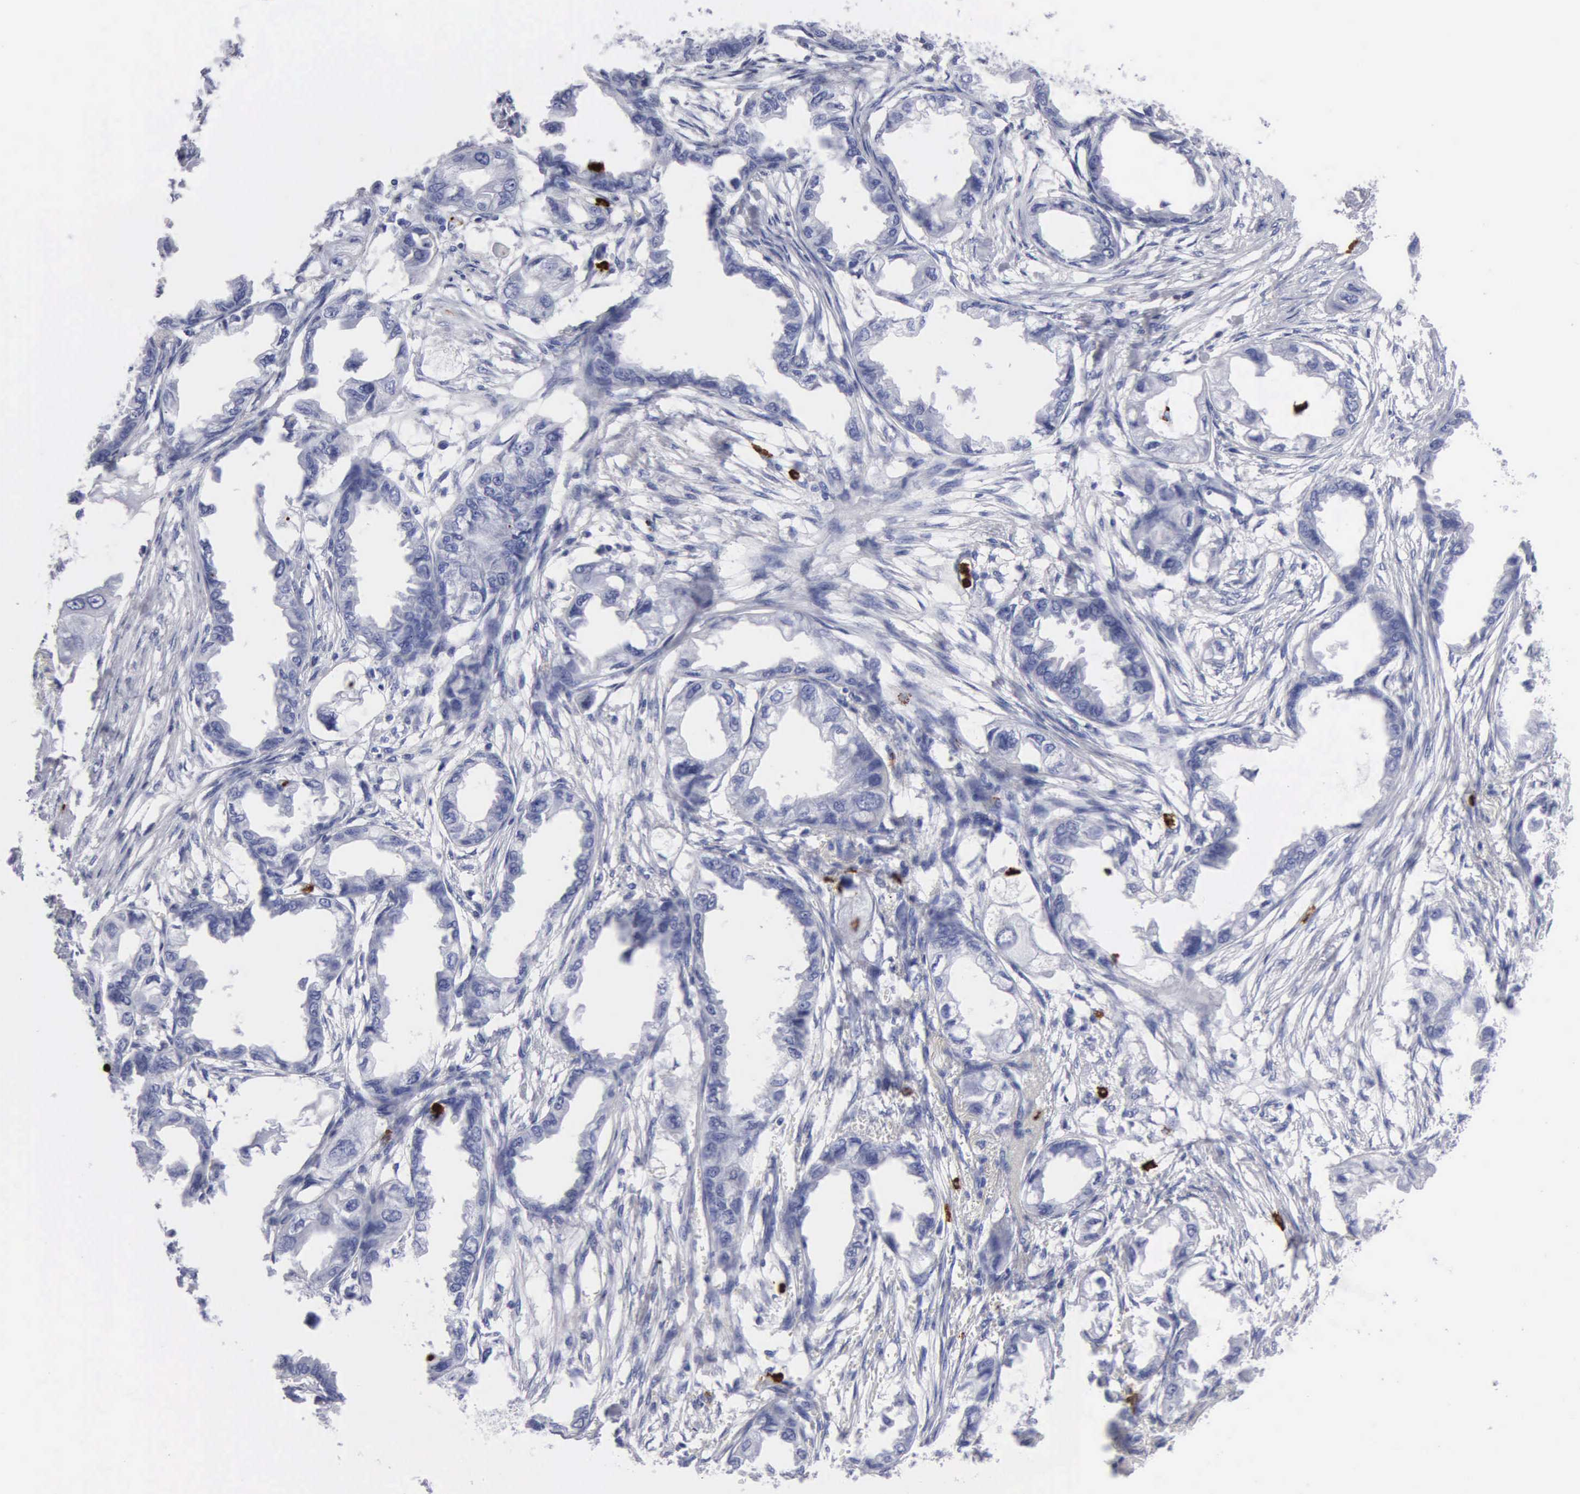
{"staining": {"intensity": "negative", "quantity": "none", "location": "none"}, "tissue": "endometrial cancer", "cell_type": "Tumor cells", "image_type": "cancer", "snomed": [{"axis": "morphology", "description": "Adenocarcinoma, NOS"}, {"axis": "topography", "description": "Endometrium"}], "caption": "The micrograph demonstrates no significant staining in tumor cells of endometrial adenocarcinoma.", "gene": "CTSG", "patient": {"sex": "female", "age": 67}}